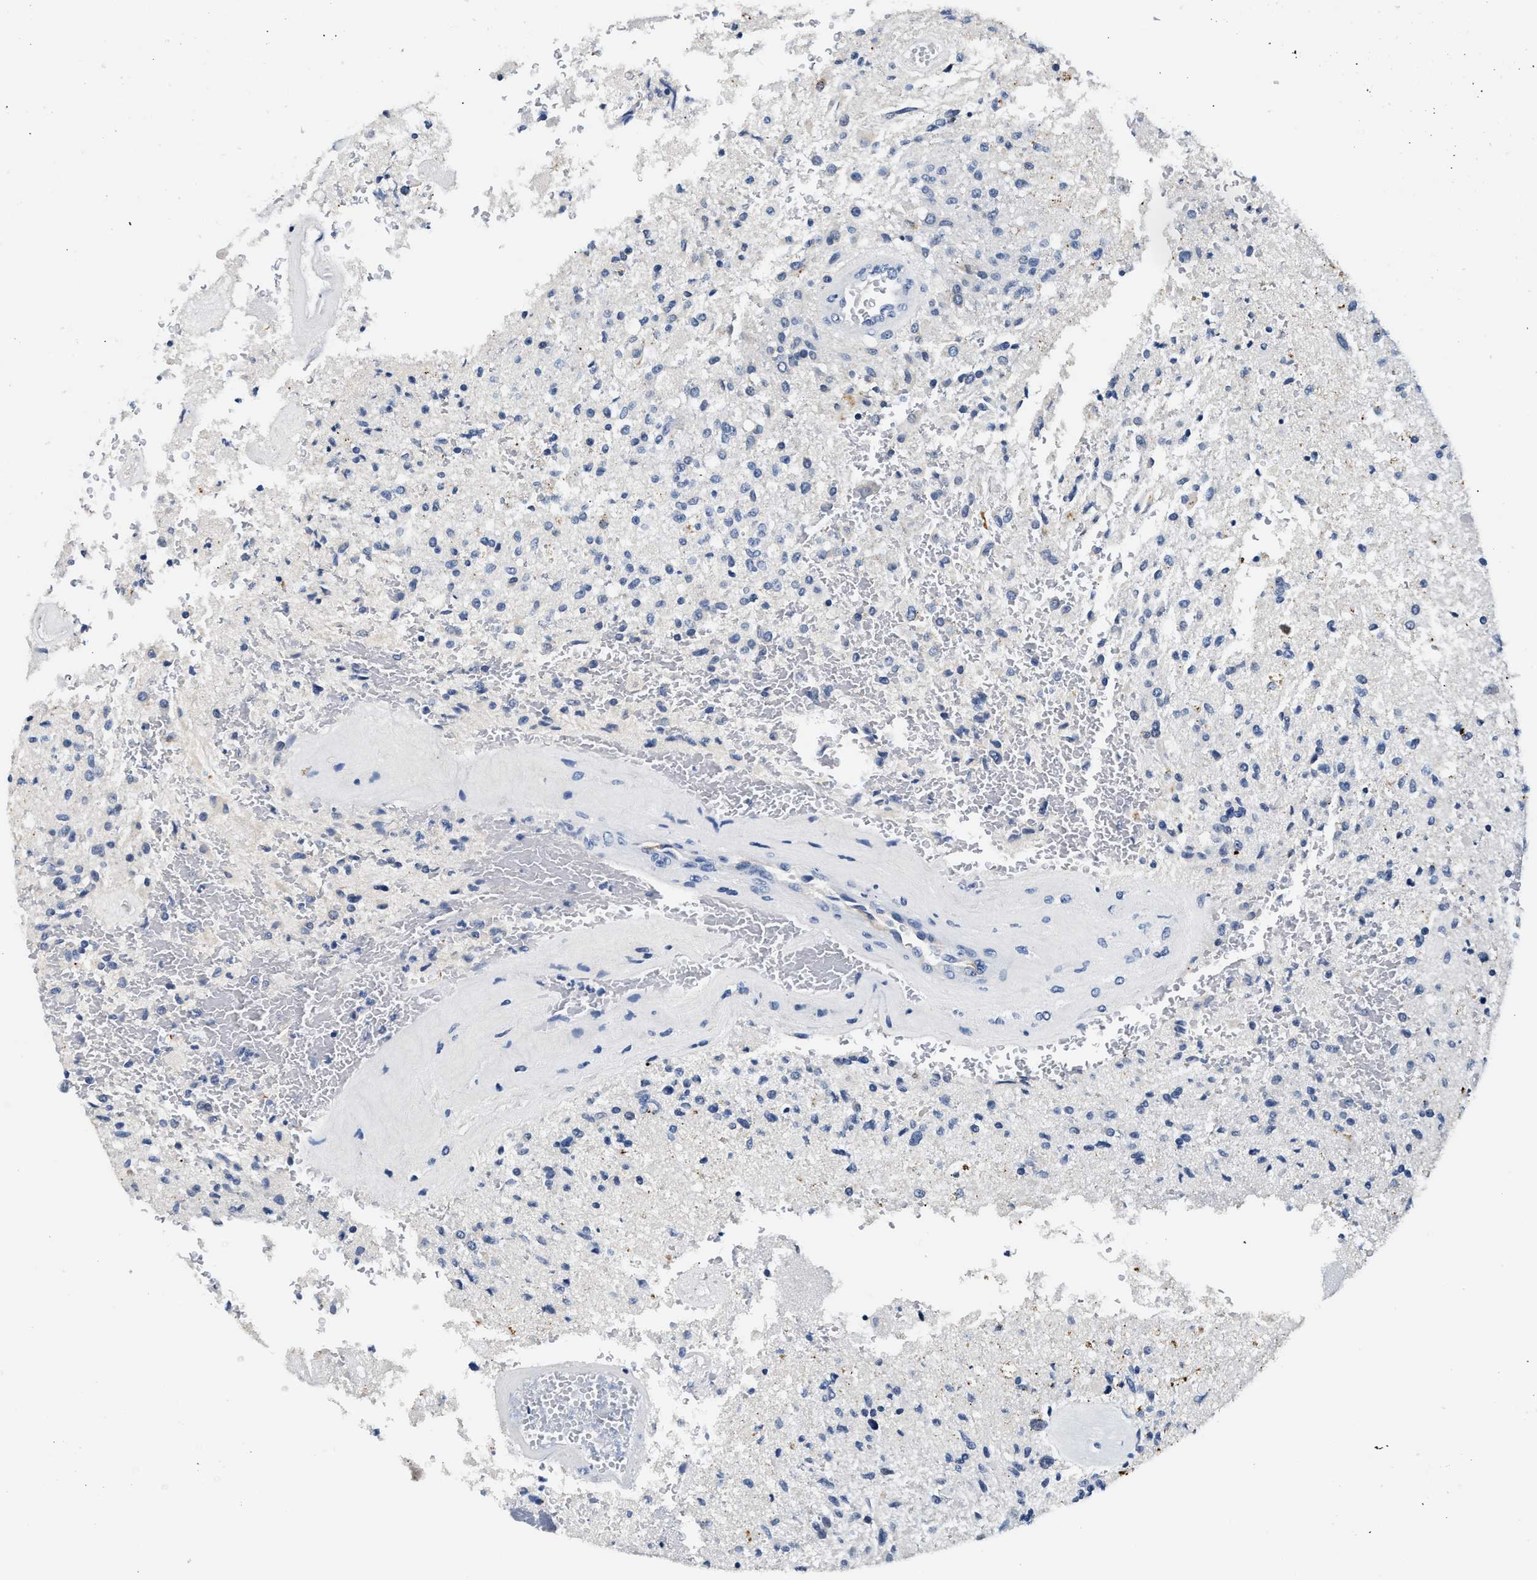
{"staining": {"intensity": "negative", "quantity": "none", "location": "none"}, "tissue": "glioma", "cell_type": "Tumor cells", "image_type": "cancer", "snomed": [{"axis": "morphology", "description": "Normal tissue, NOS"}, {"axis": "morphology", "description": "Glioma, malignant, High grade"}, {"axis": "topography", "description": "Cerebral cortex"}], "caption": "Tumor cells show no significant protein positivity in glioma.", "gene": "MED22", "patient": {"sex": "male", "age": 77}}